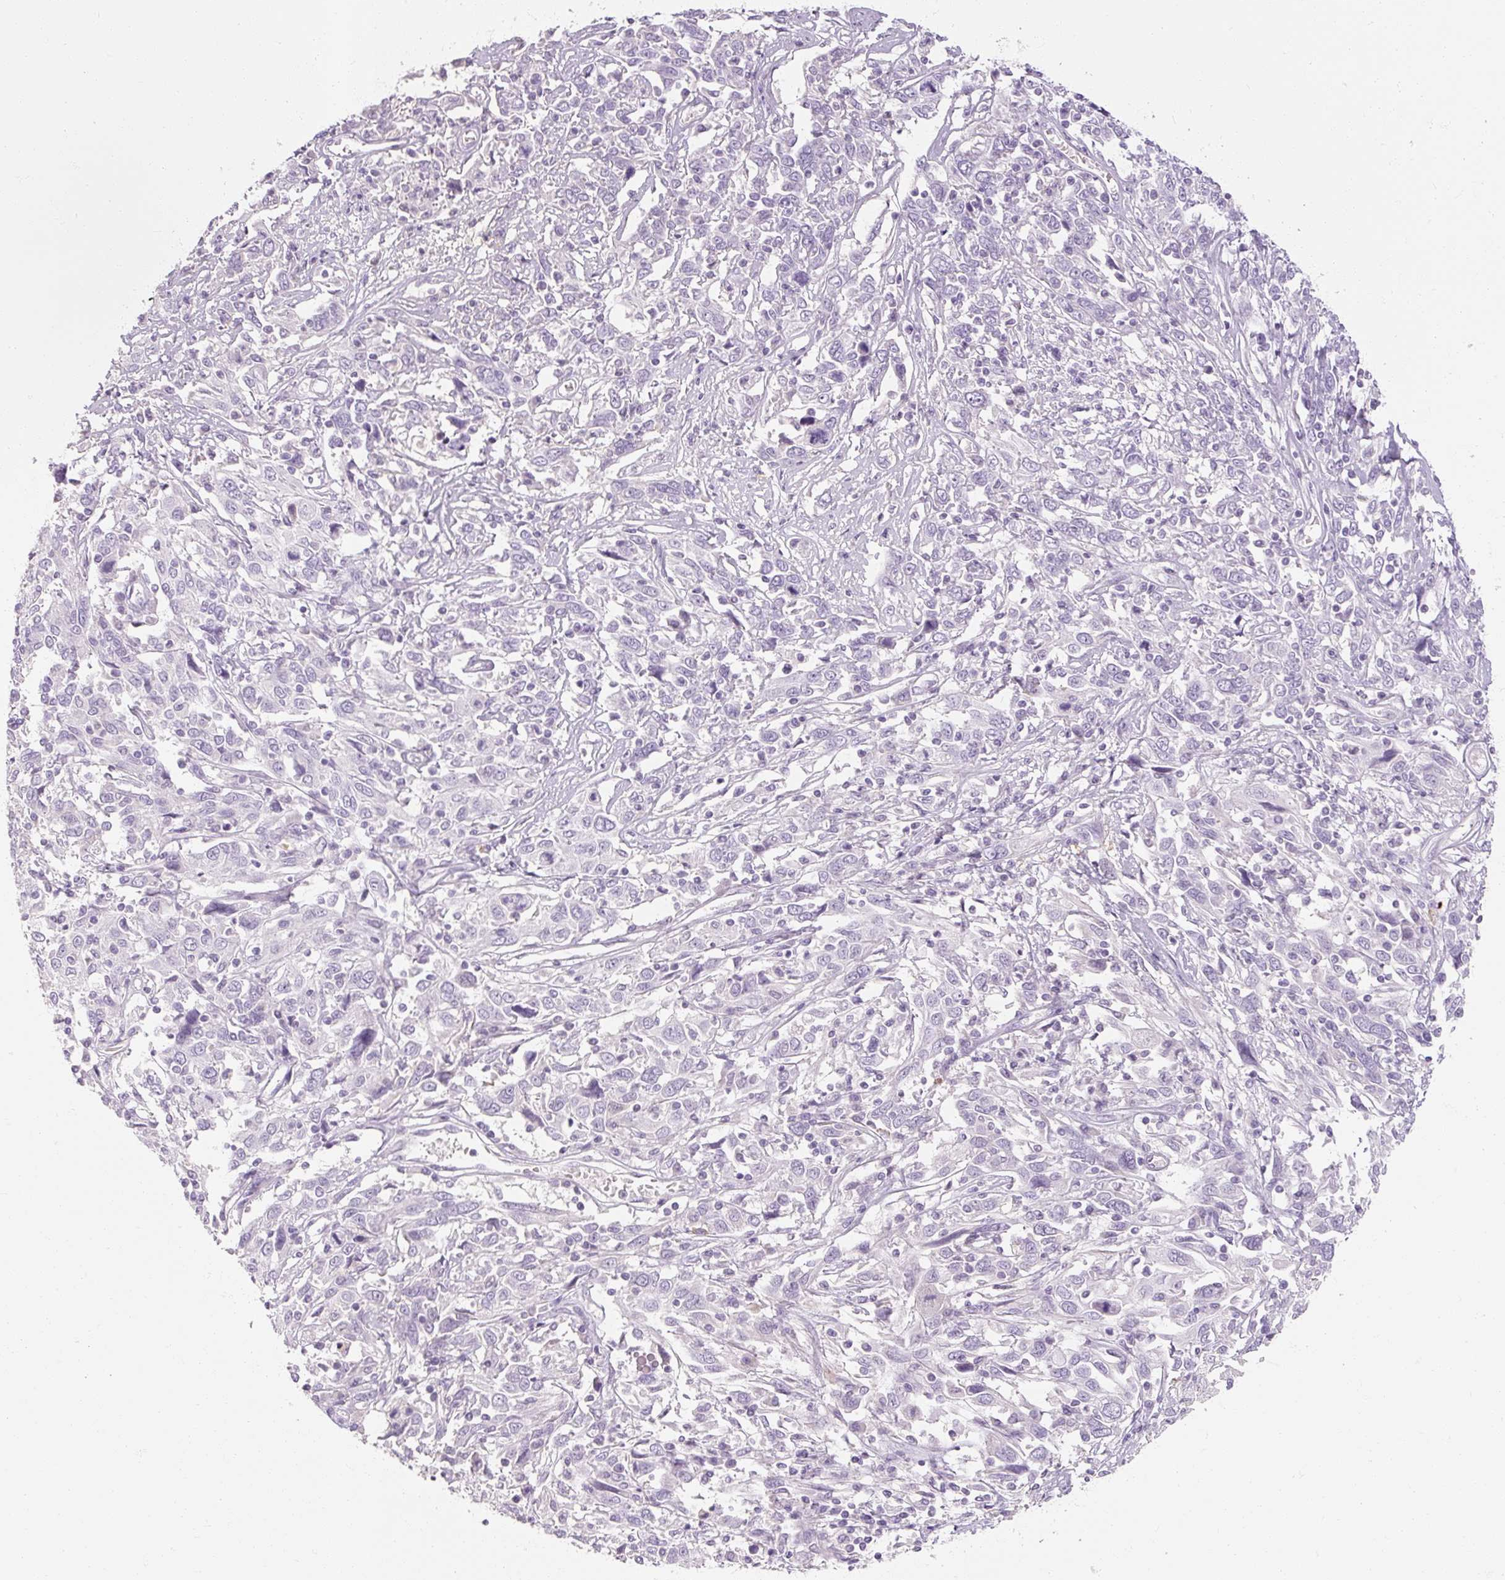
{"staining": {"intensity": "negative", "quantity": "none", "location": "none"}, "tissue": "cervical cancer", "cell_type": "Tumor cells", "image_type": "cancer", "snomed": [{"axis": "morphology", "description": "Squamous cell carcinoma, NOS"}, {"axis": "topography", "description": "Cervix"}], "caption": "There is no significant staining in tumor cells of squamous cell carcinoma (cervical). (DAB immunohistochemistry with hematoxylin counter stain).", "gene": "NFE2L3", "patient": {"sex": "female", "age": 46}}